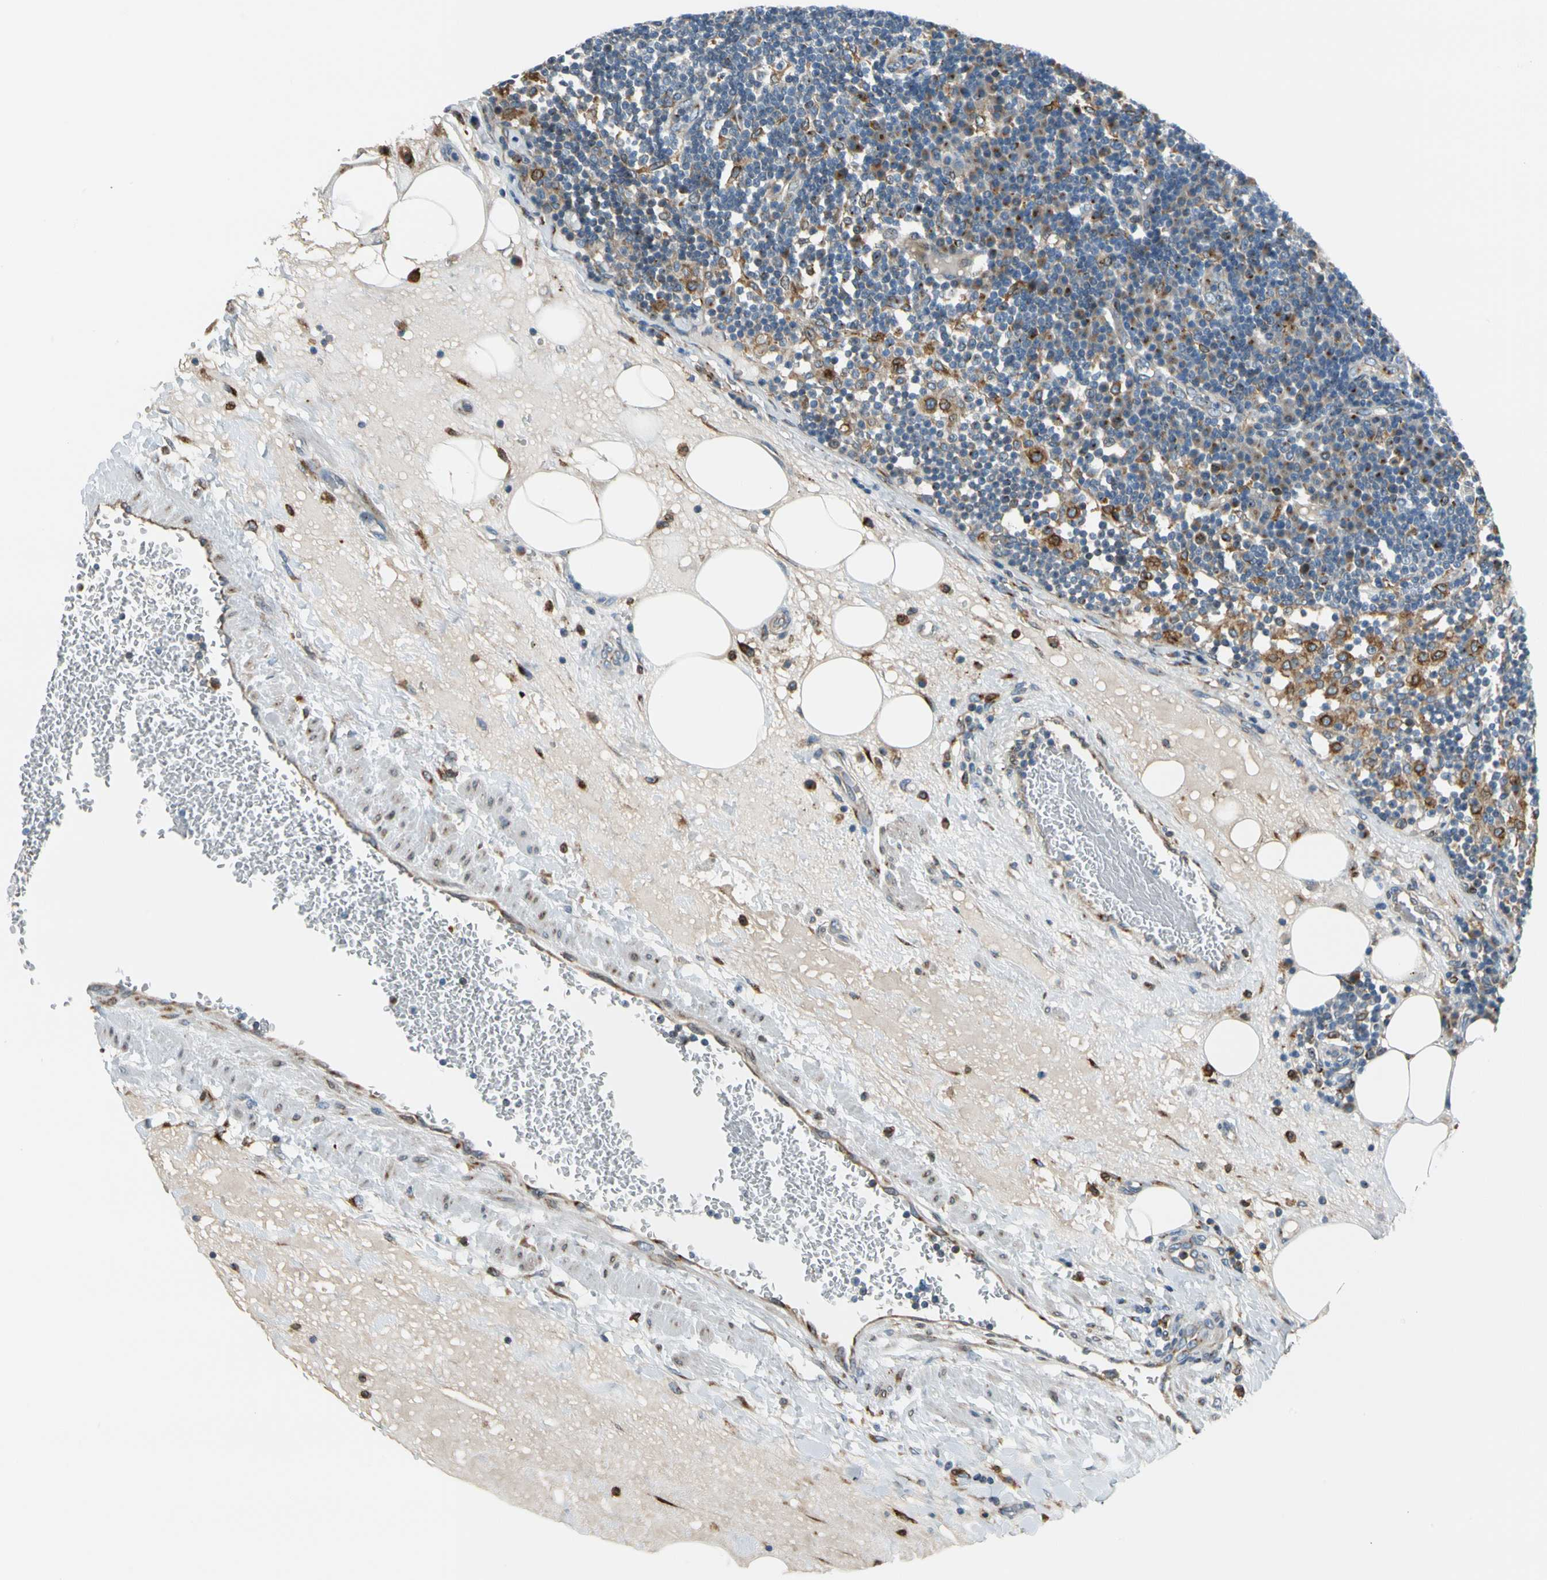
{"staining": {"intensity": "moderate", "quantity": "25%-75%", "location": "cytoplasmic/membranous"}, "tissue": "lymph node", "cell_type": "Germinal center cells", "image_type": "normal", "snomed": [{"axis": "morphology", "description": "Normal tissue, NOS"}, {"axis": "morphology", "description": "Squamous cell carcinoma, metastatic, NOS"}, {"axis": "topography", "description": "Lymph node"}], "caption": "The immunohistochemical stain labels moderate cytoplasmic/membranous positivity in germinal center cells of benign lymph node.", "gene": "NUCB1", "patient": {"sex": "female", "age": 53}}